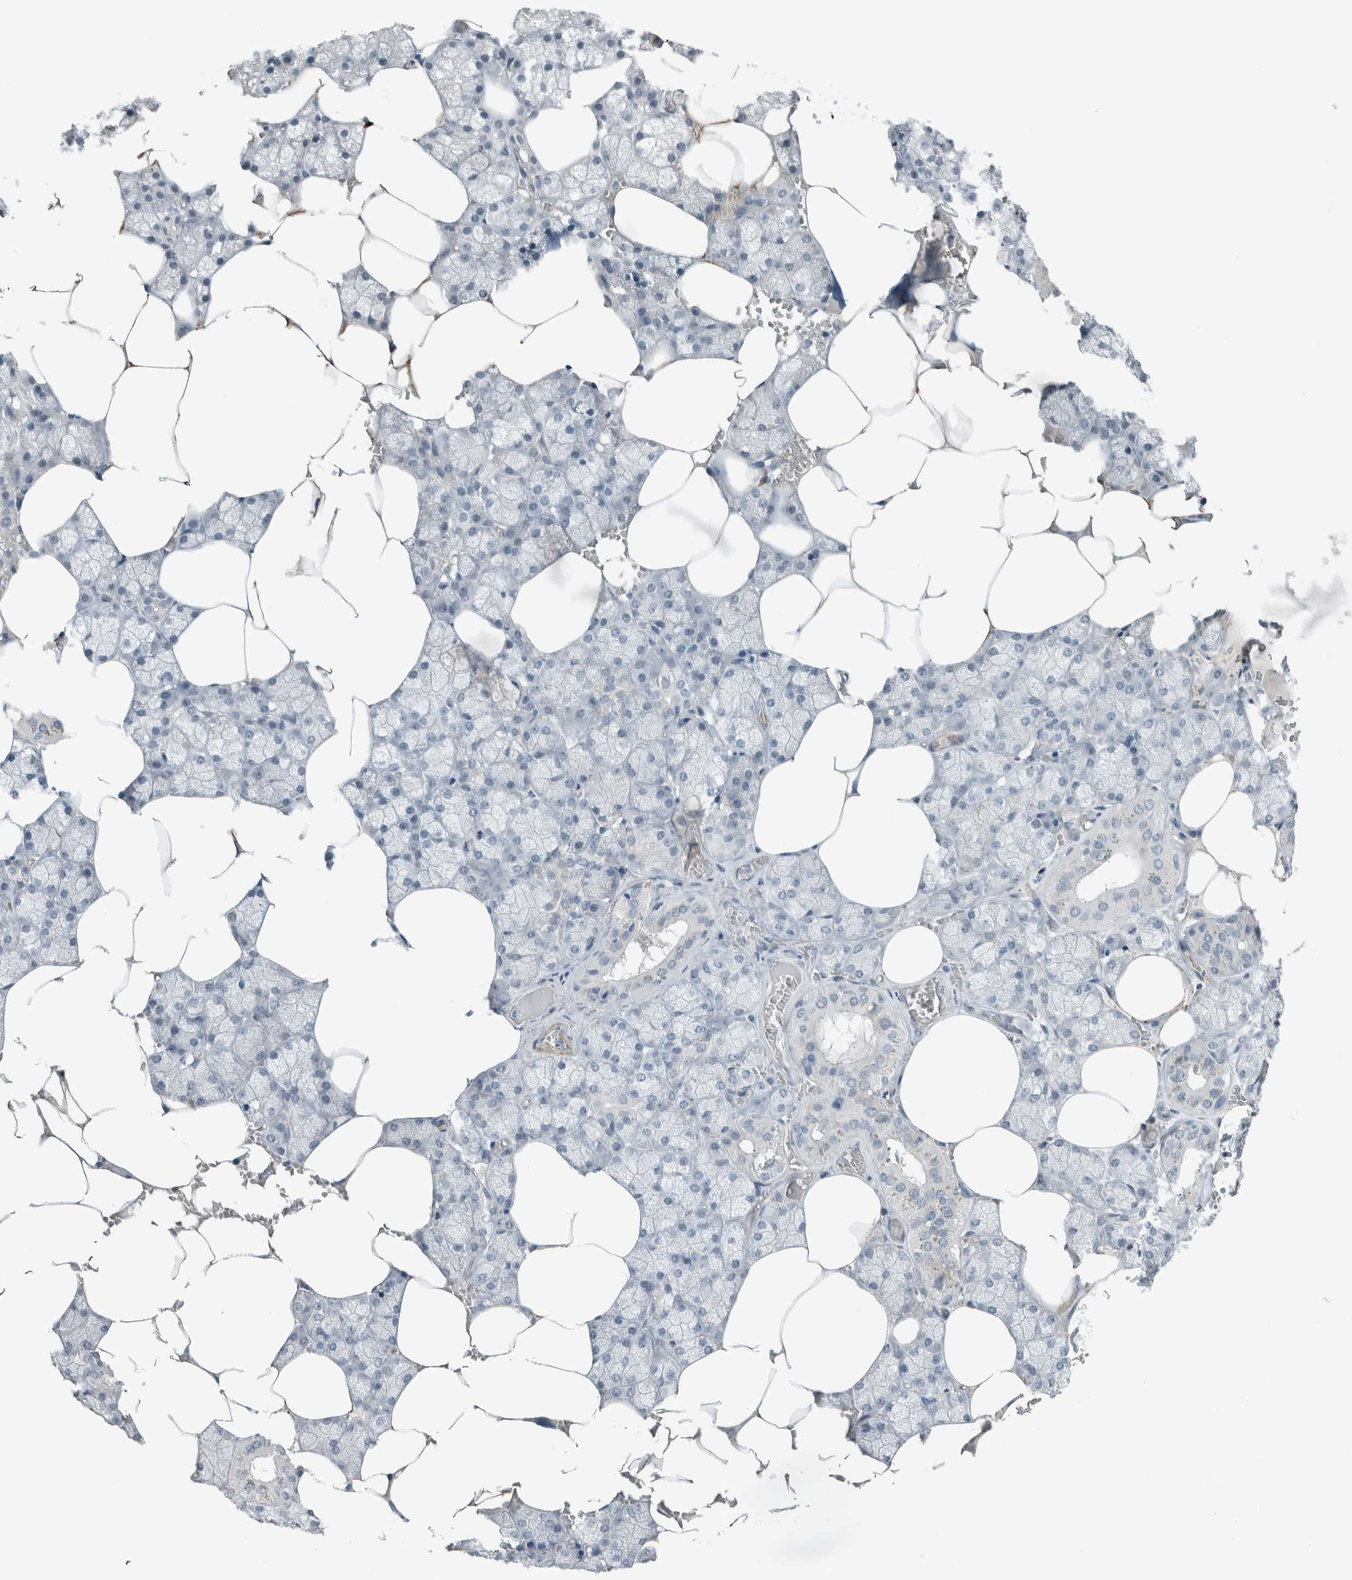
{"staining": {"intensity": "negative", "quantity": "none", "location": "none"}, "tissue": "salivary gland", "cell_type": "Glandular cells", "image_type": "normal", "snomed": [{"axis": "morphology", "description": "Normal tissue, NOS"}, {"axis": "topography", "description": "Salivary gland"}], "caption": "Protein analysis of unremarkable salivary gland displays no significant positivity in glandular cells. The staining was performed using DAB to visualize the protein expression in brown, while the nuclei were stained in blue with hematoxylin (Magnification: 20x).", "gene": "JADE2", "patient": {"sex": "male", "age": 62}}